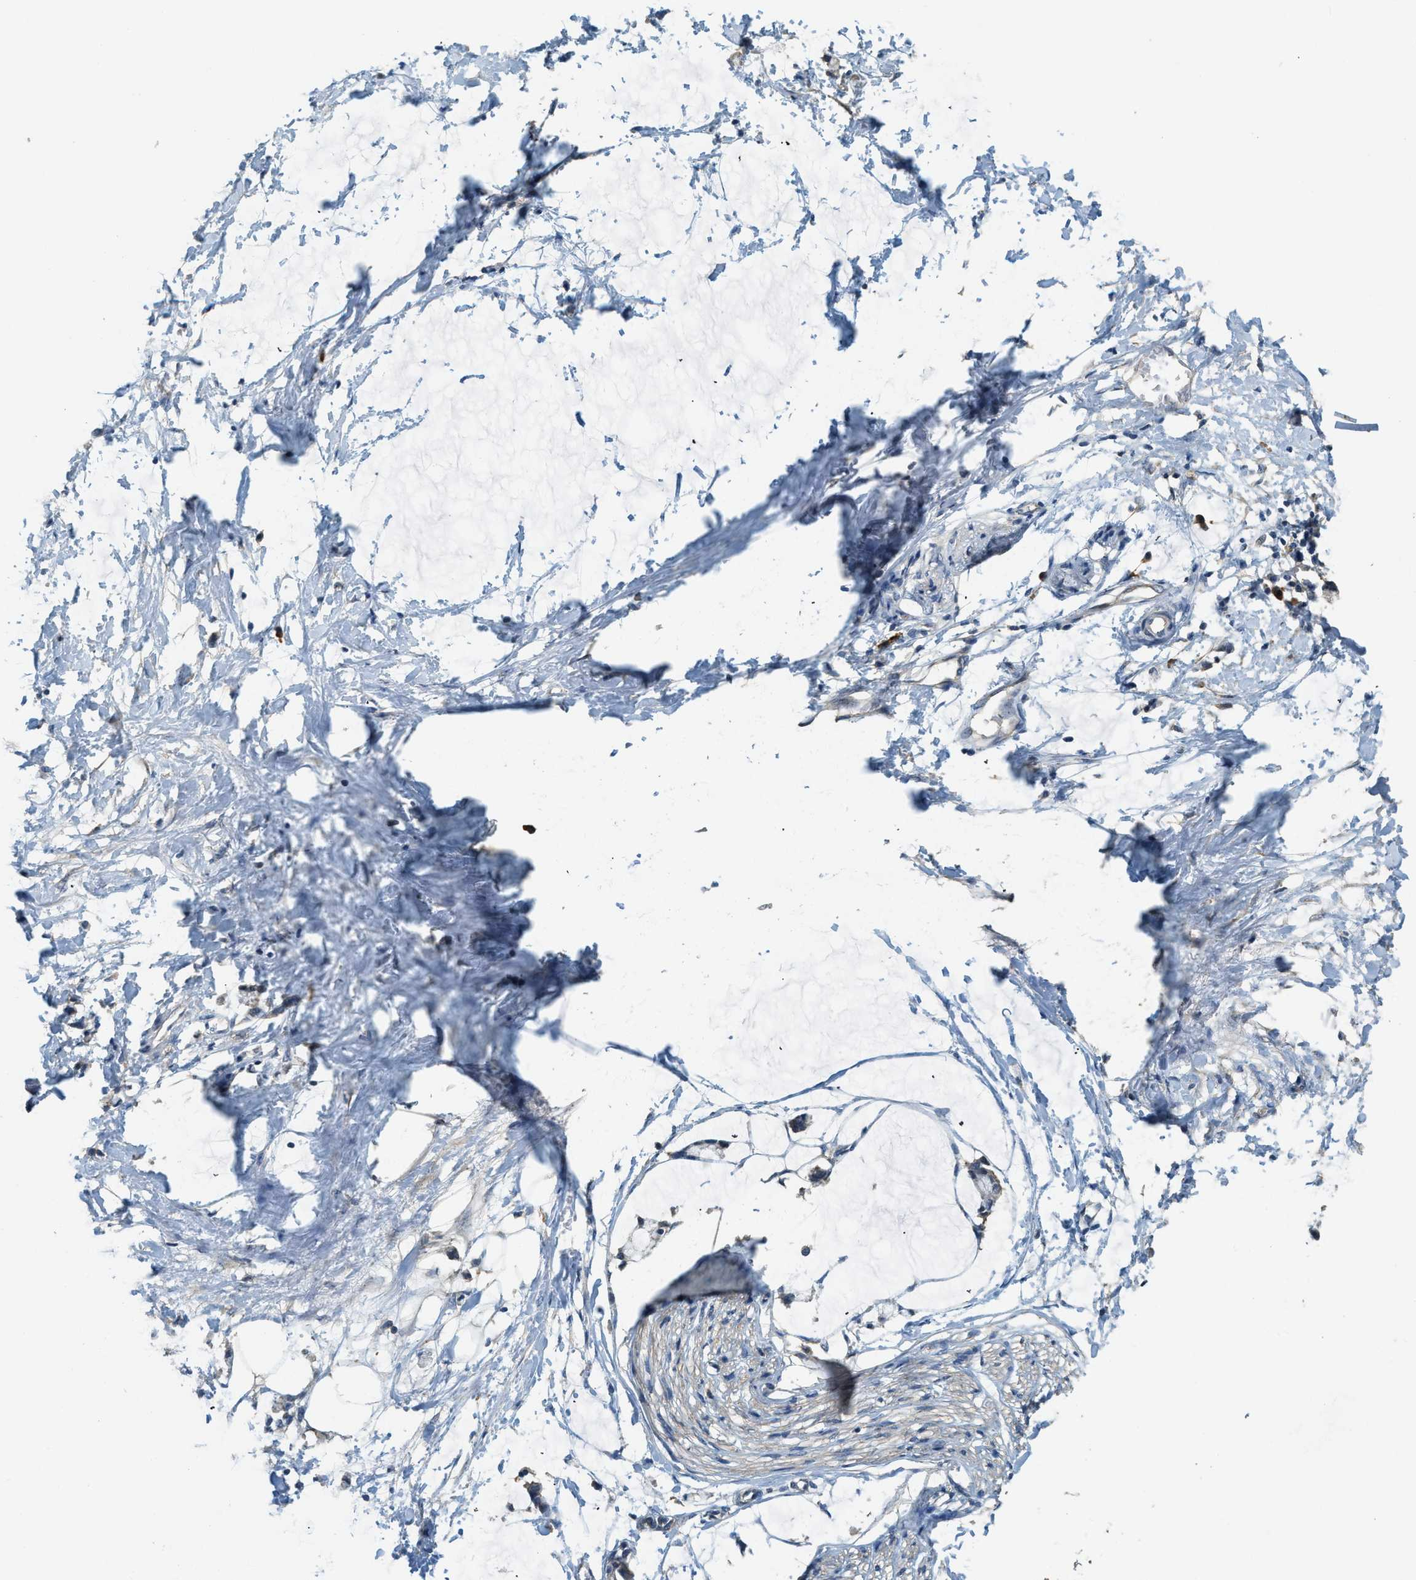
{"staining": {"intensity": "negative", "quantity": "none", "location": "none"}, "tissue": "adipose tissue", "cell_type": "Adipocytes", "image_type": "normal", "snomed": [{"axis": "morphology", "description": "Normal tissue, NOS"}, {"axis": "morphology", "description": "Adenocarcinoma, NOS"}, {"axis": "topography", "description": "Colon"}, {"axis": "topography", "description": "Peripheral nerve tissue"}], "caption": "High magnification brightfield microscopy of benign adipose tissue stained with DAB (3,3'-diaminobenzidine) (brown) and counterstained with hematoxylin (blue): adipocytes show no significant positivity. (Immunohistochemistry (ihc), brightfield microscopy, high magnification).", "gene": "CFLAR", "patient": {"sex": "male", "age": 14}}